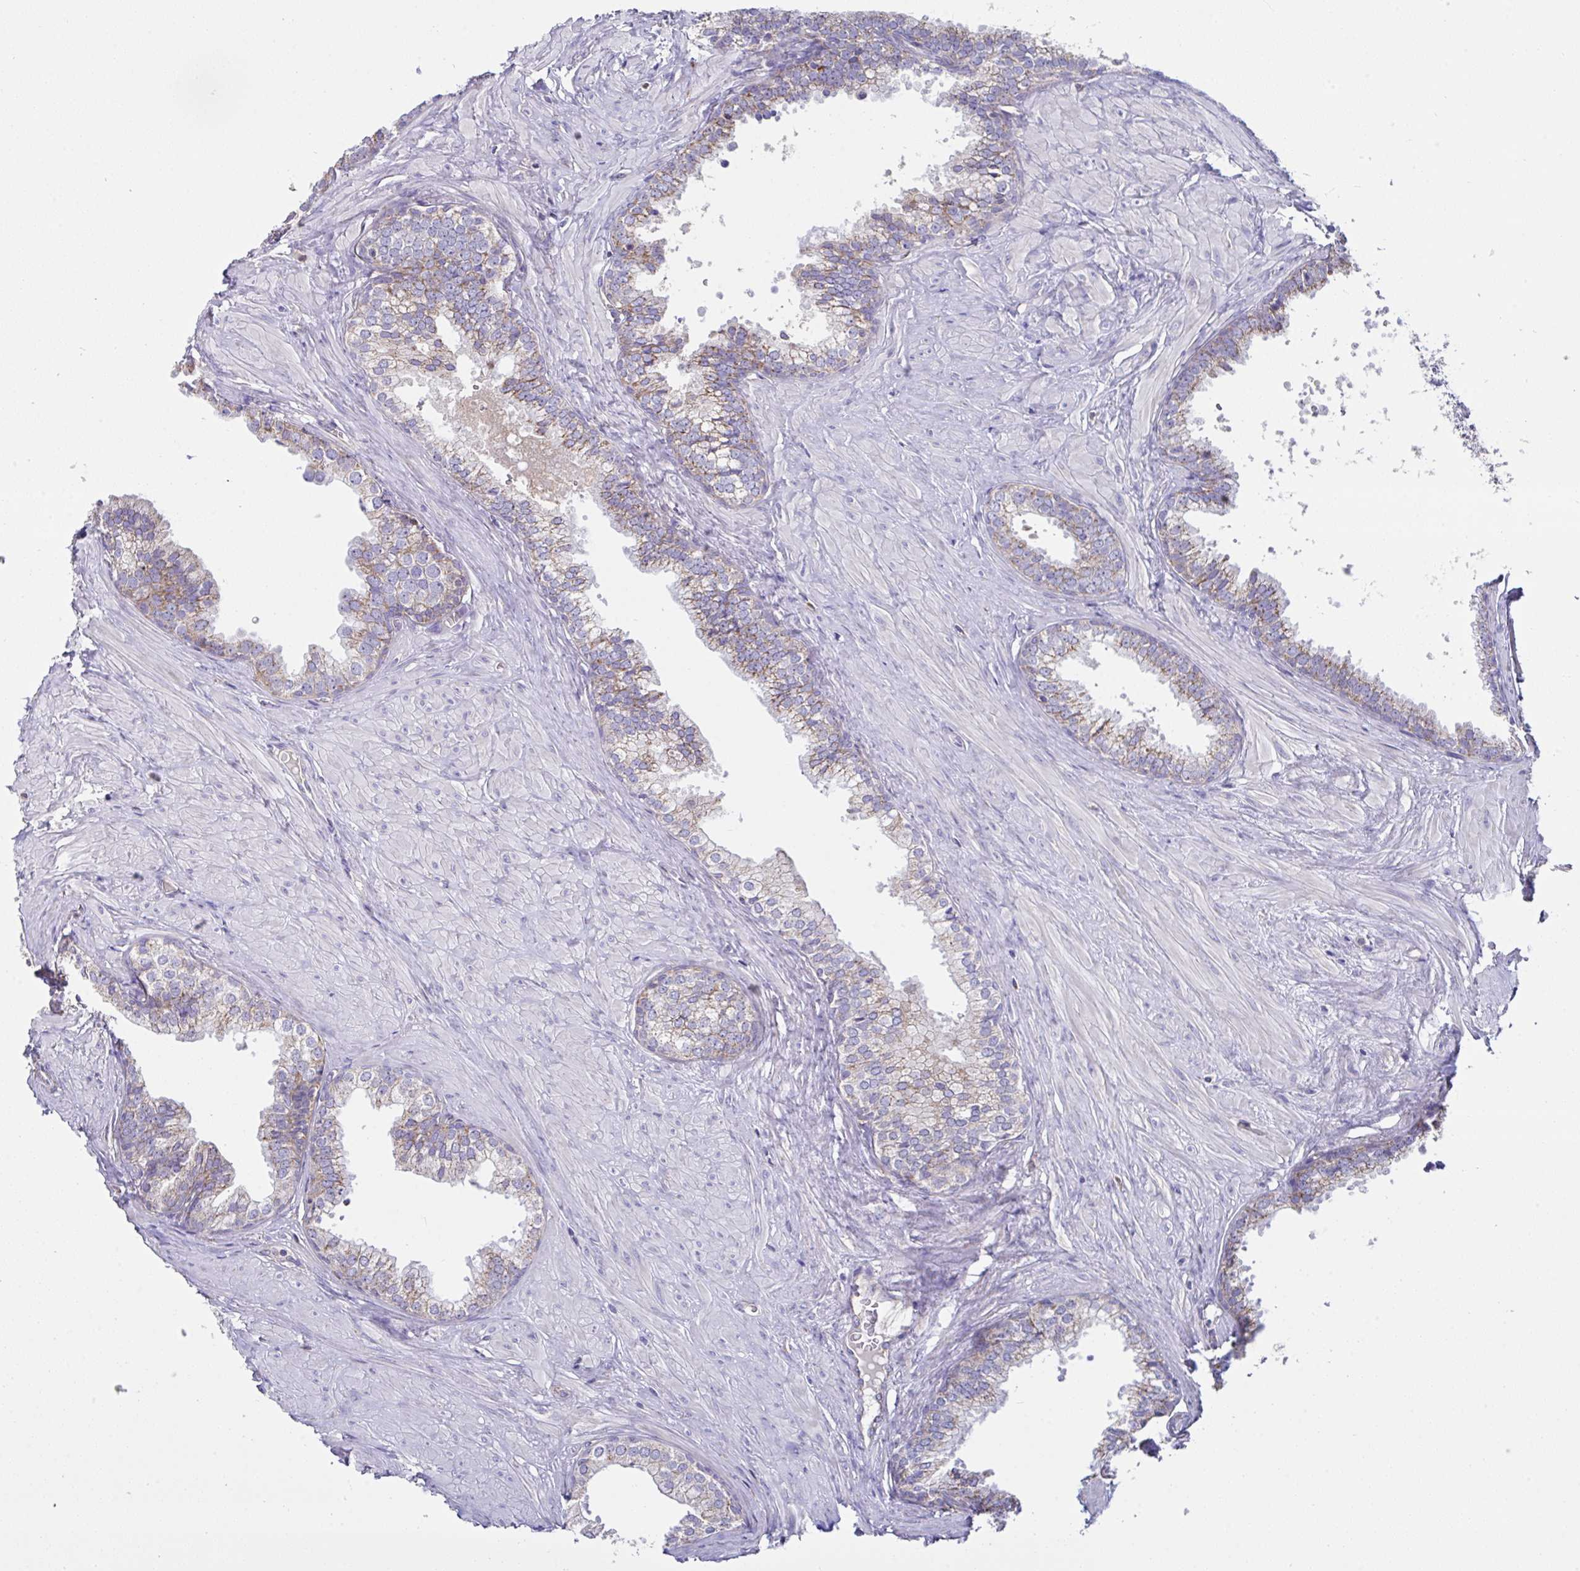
{"staining": {"intensity": "weak", "quantity": "25%-75%", "location": "cytoplasmic/membranous"}, "tissue": "prostate", "cell_type": "Glandular cells", "image_type": "normal", "snomed": [{"axis": "morphology", "description": "Normal tissue, NOS"}, {"axis": "topography", "description": "Prostate"}, {"axis": "topography", "description": "Peripheral nerve tissue"}], "caption": "IHC photomicrograph of unremarkable prostate stained for a protein (brown), which exhibits low levels of weak cytoplasmic/membranous positivity in about 25%-75% of glandular cells.", "gene": "DOK7", "patient": {"sex": "male", "age": 55}}